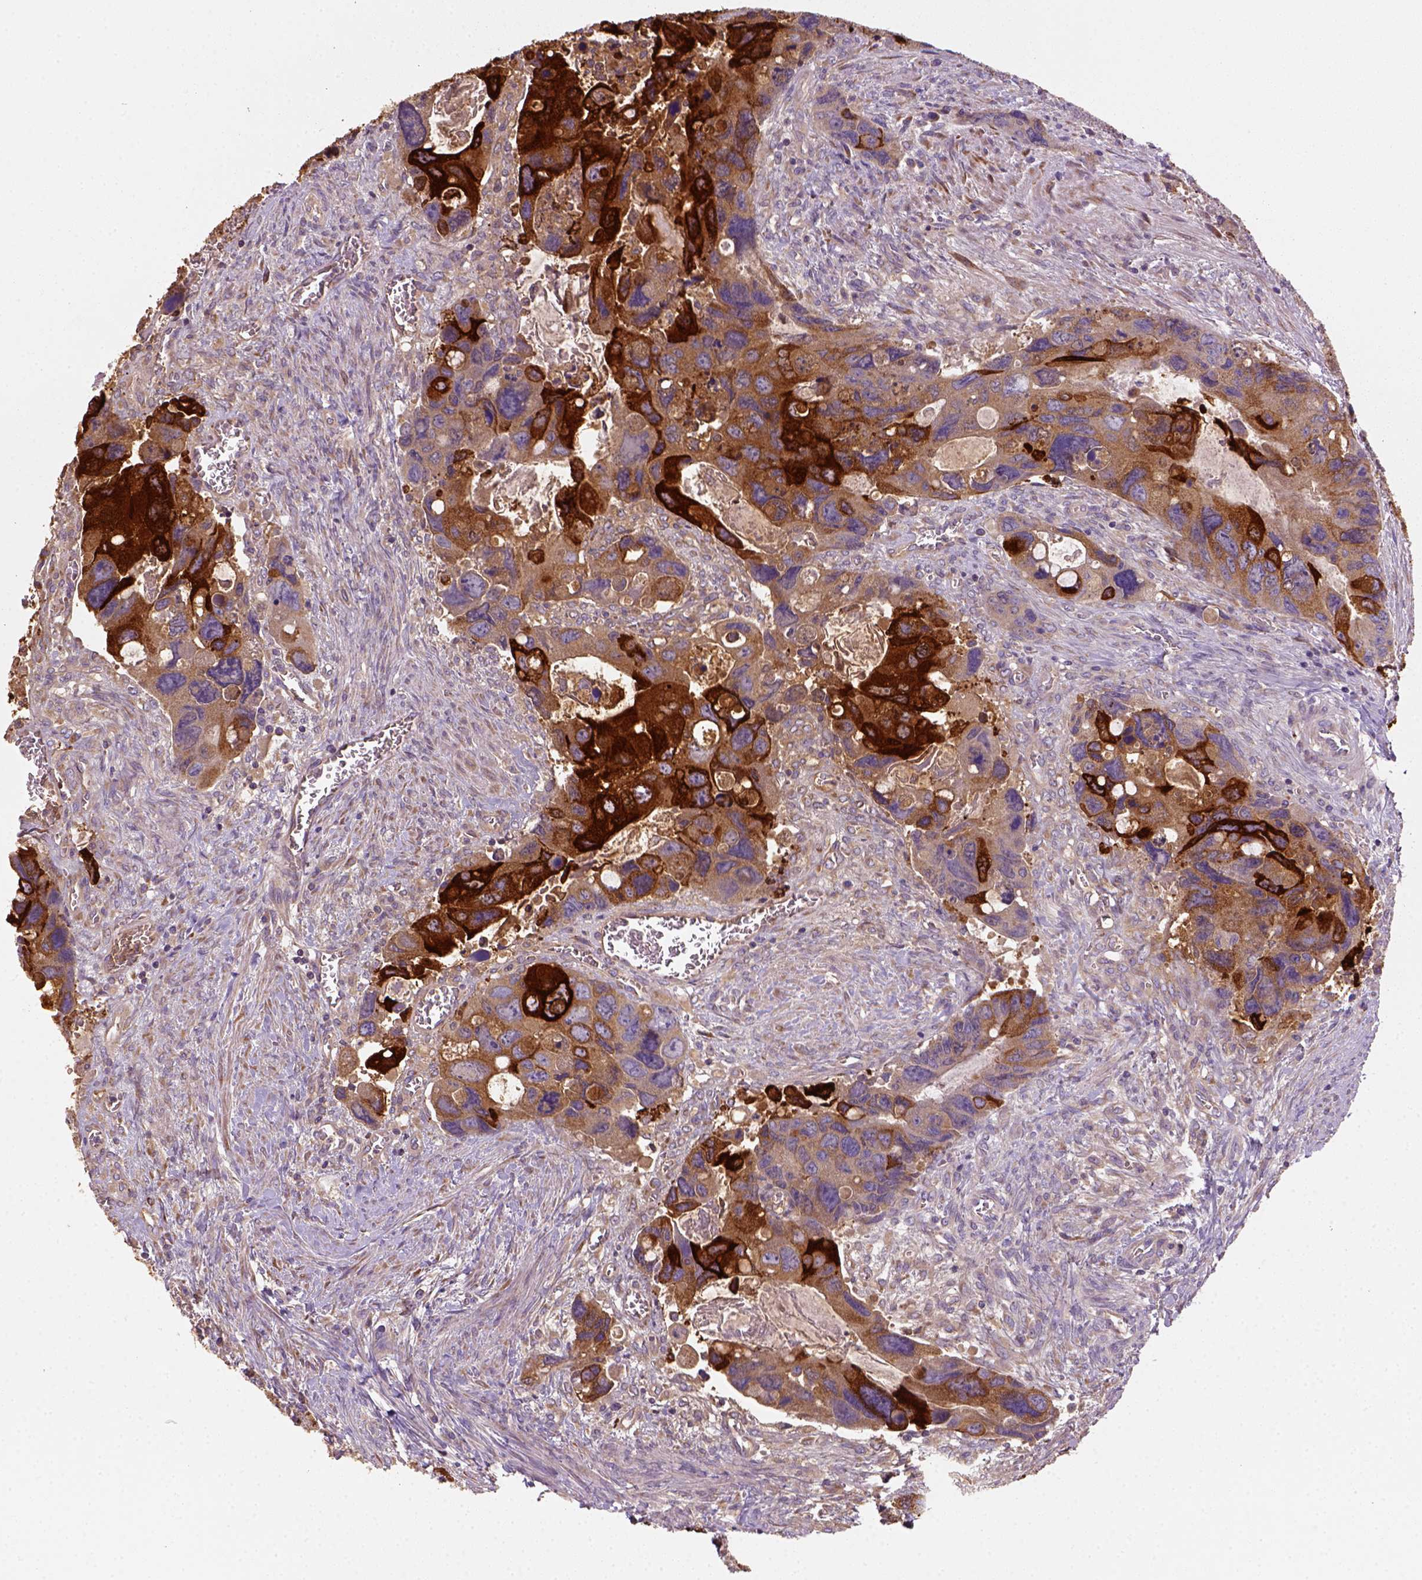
{"staining": {"intensity": "strong", "quantity": ">75%", "location": "cytoplasmic/membranous"}, "tissue": "colorectal cancer", "cell_type": "Tumor cells", "image_type": "cancer", "snomed": [{"axis": "morphology", "description": "Adenocarcinoma, NOS"}, {"axis": "topography", "description": "Rectum"}], "caption": "Human adenocarcinoma (colorectal) stained with a protein marker reveals strong staining in tumor cells.", "gene": "CES2", "patient": {"sex": "male", "age": 62}}